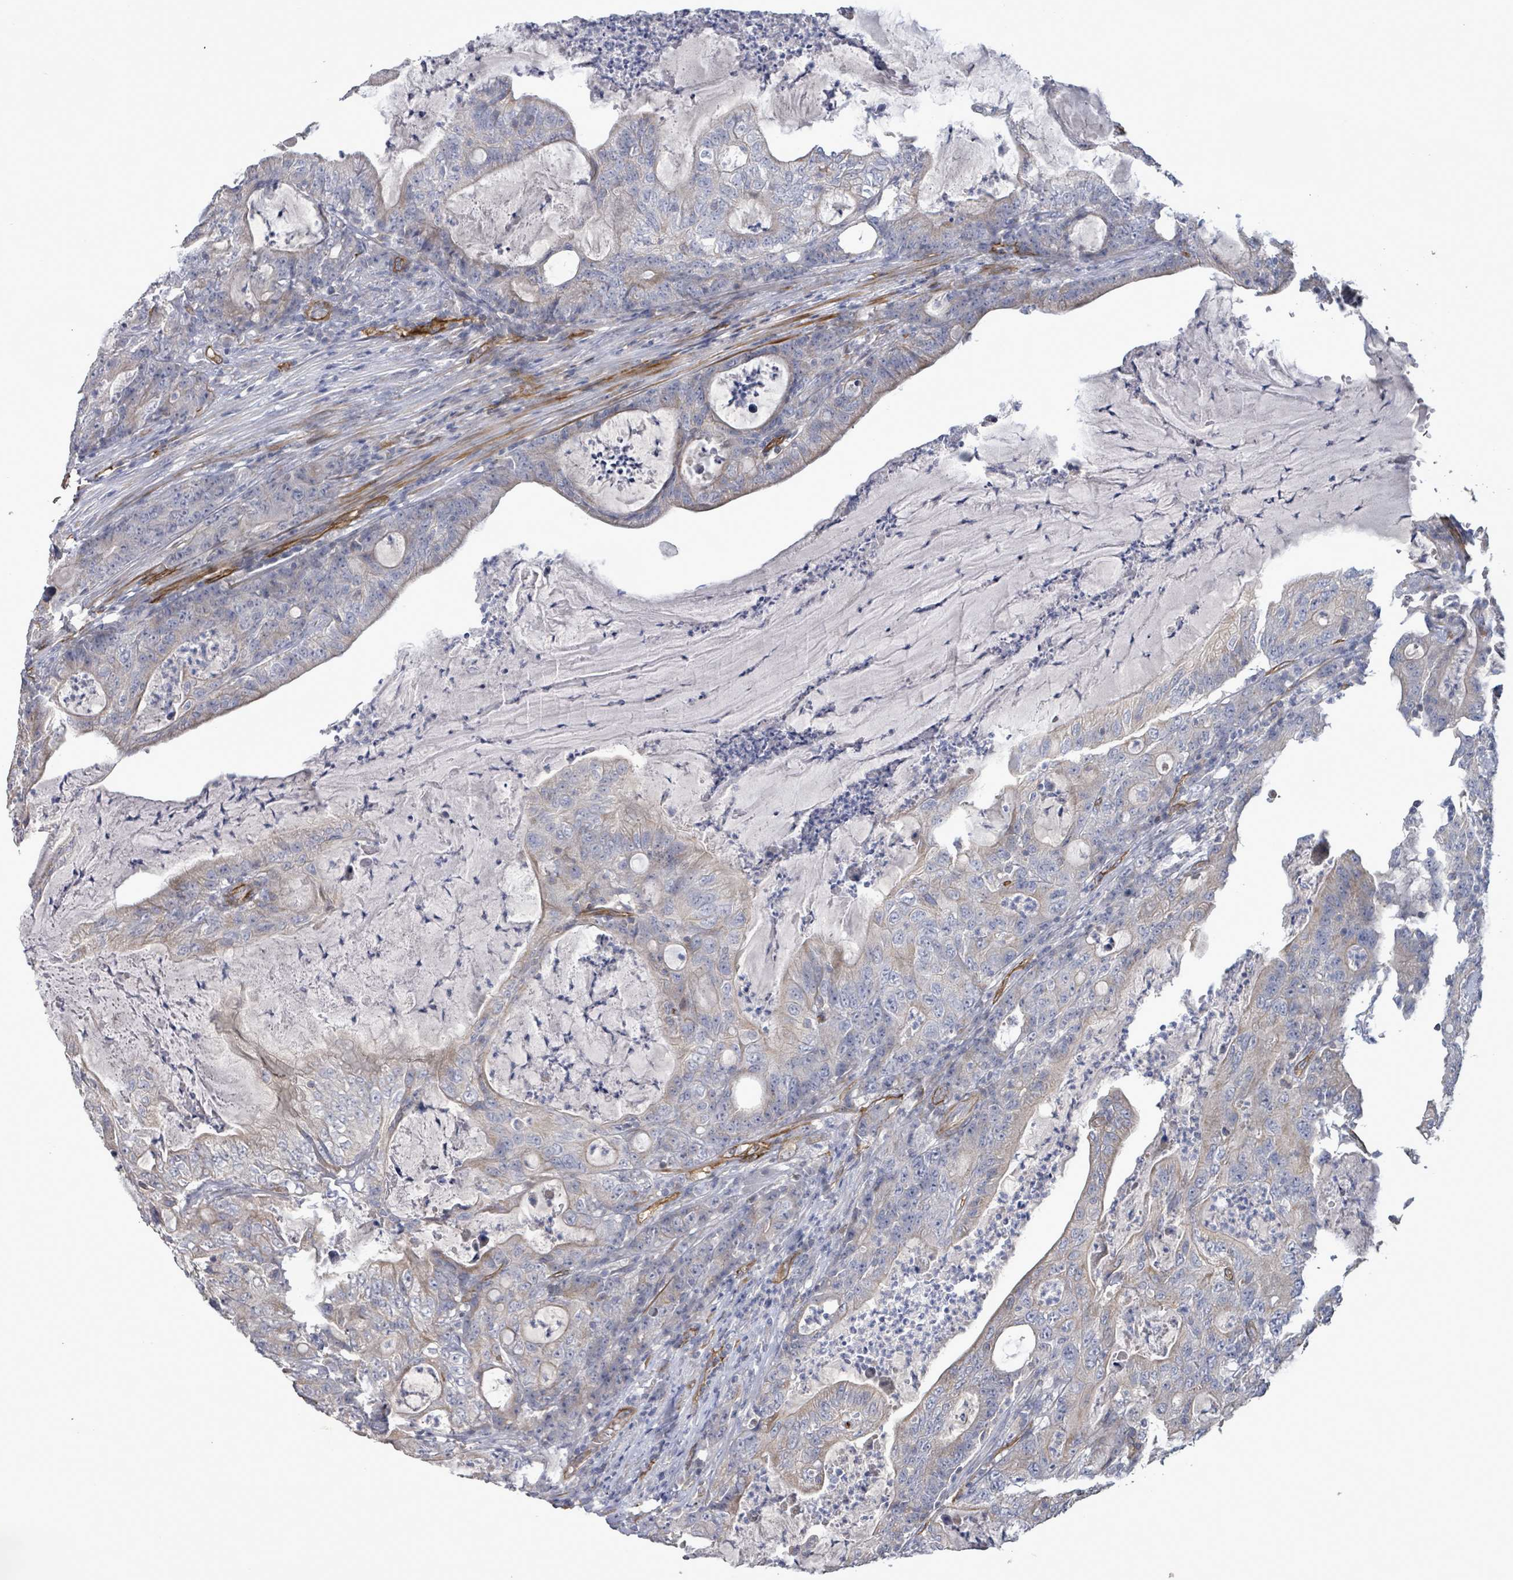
{"staining": {"intensity": "negative", "quantity": "none", "location": "none"}, "tissue": "colorectal cancer", "cell_type": "Tumor cells", "image_type": "cancer", "snomed": [{"axis": "morphology", "description": "Adenocarcinoma, NOS"}, {"axis": "topography", "description": "Colon"}], "caption": "Immunohistochemical staining of human colorectal adenocarcinoma reveals no significant staining in tumor cells.", "gene": "KANK3", "patient": {"sex": "male", "age": 83}}